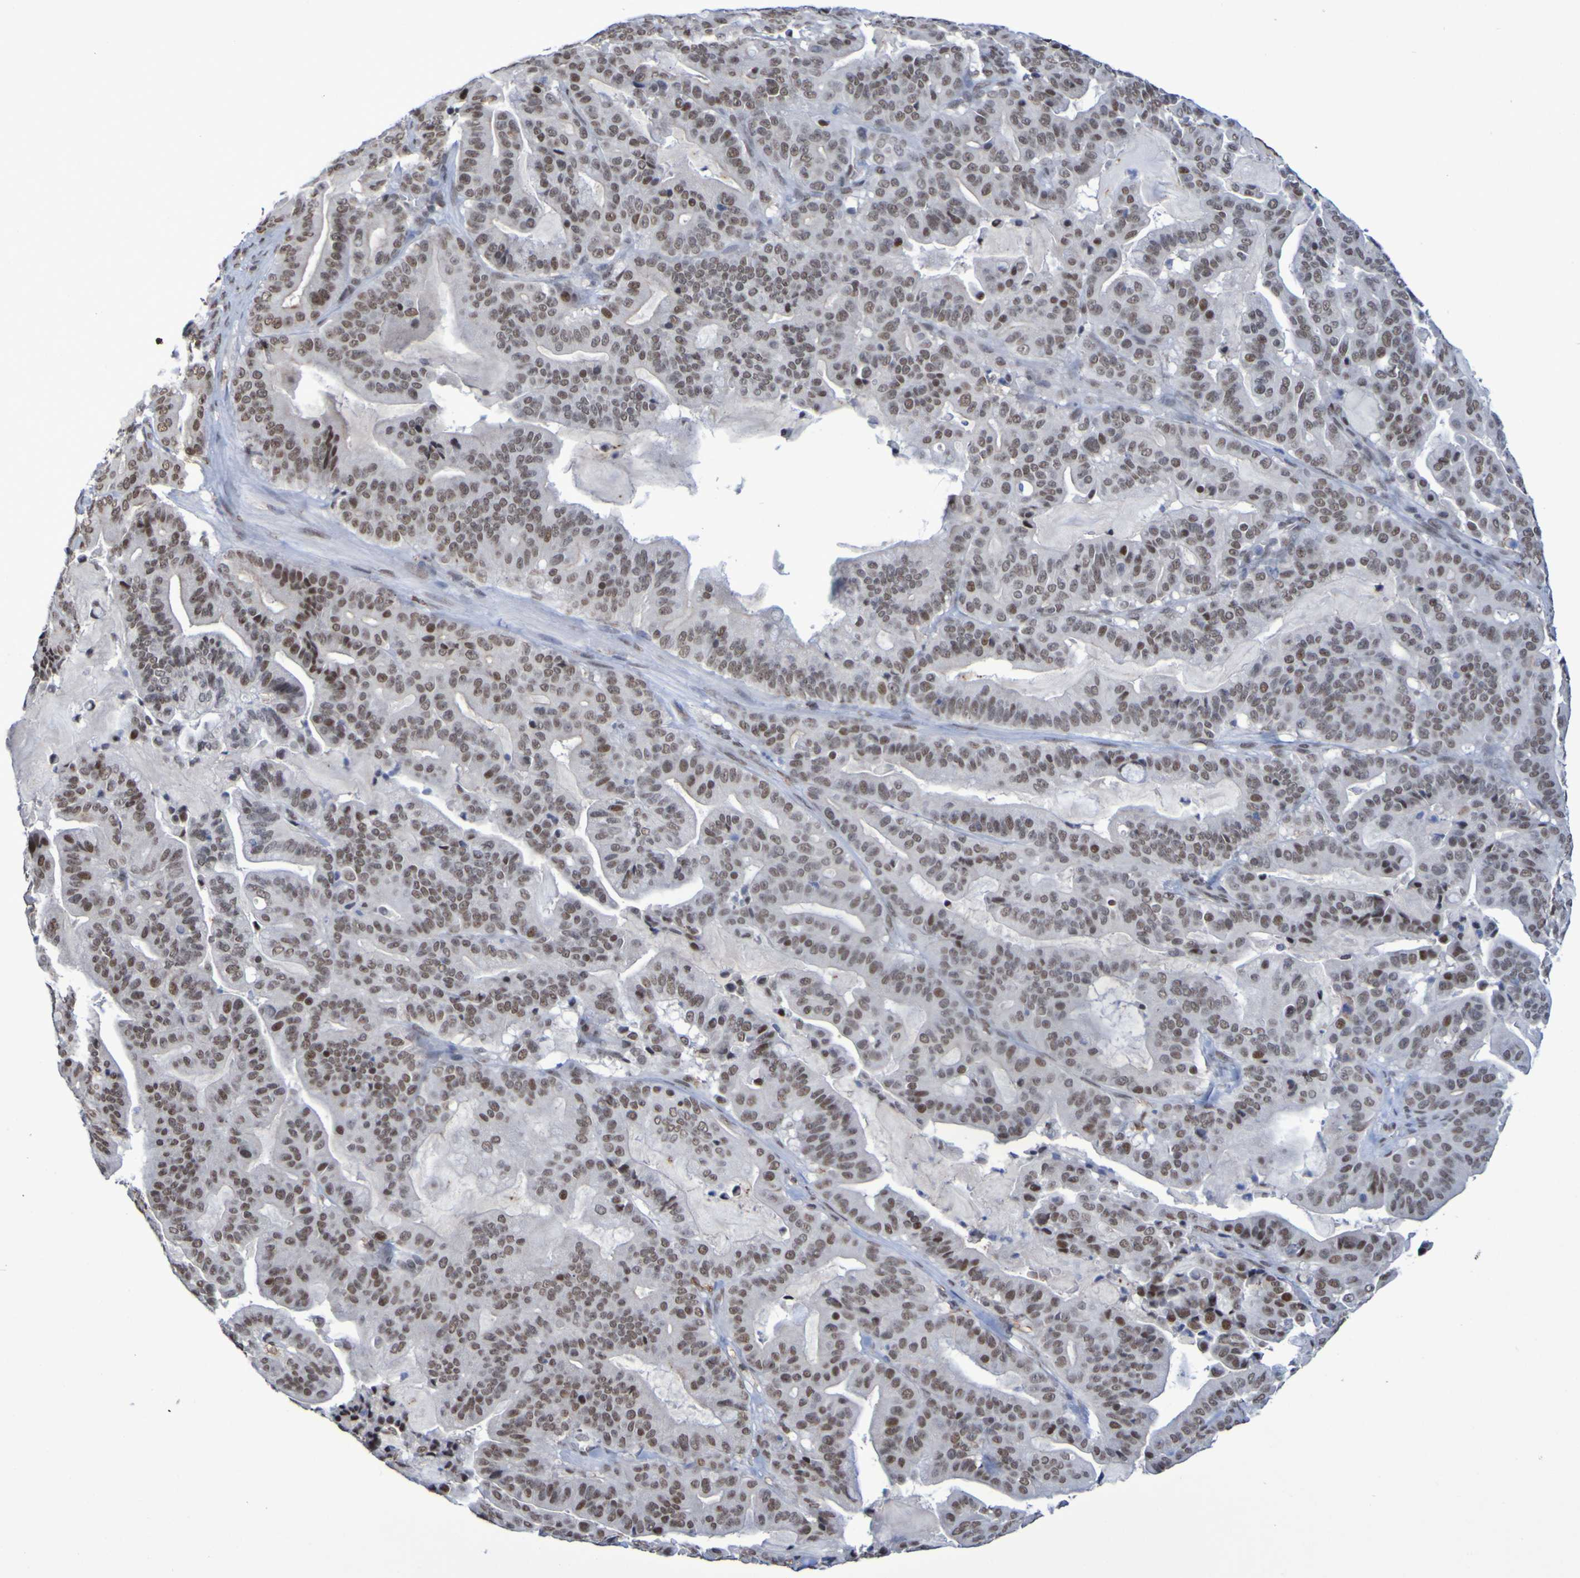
{"staining": {"intensity": "moderate", "quantity": ">75%", "location": "nuclear"}, "tissue": "pancreatic cancer", "cell_type": "Tumor cells", "image_type": "cancer", "snomed": [{"axis": "morphology", "description": "Adenocarcinoma, NOS"}, {"axis": "topography", "description": "Pancreas"}], "caption": "Protein staining of pancreatic cancer tissue displays moderate nuclear staining in approximately >75% of tumor cells.", "gene": "MRTFB", "patient": {"sex": "male", "age": 63}}